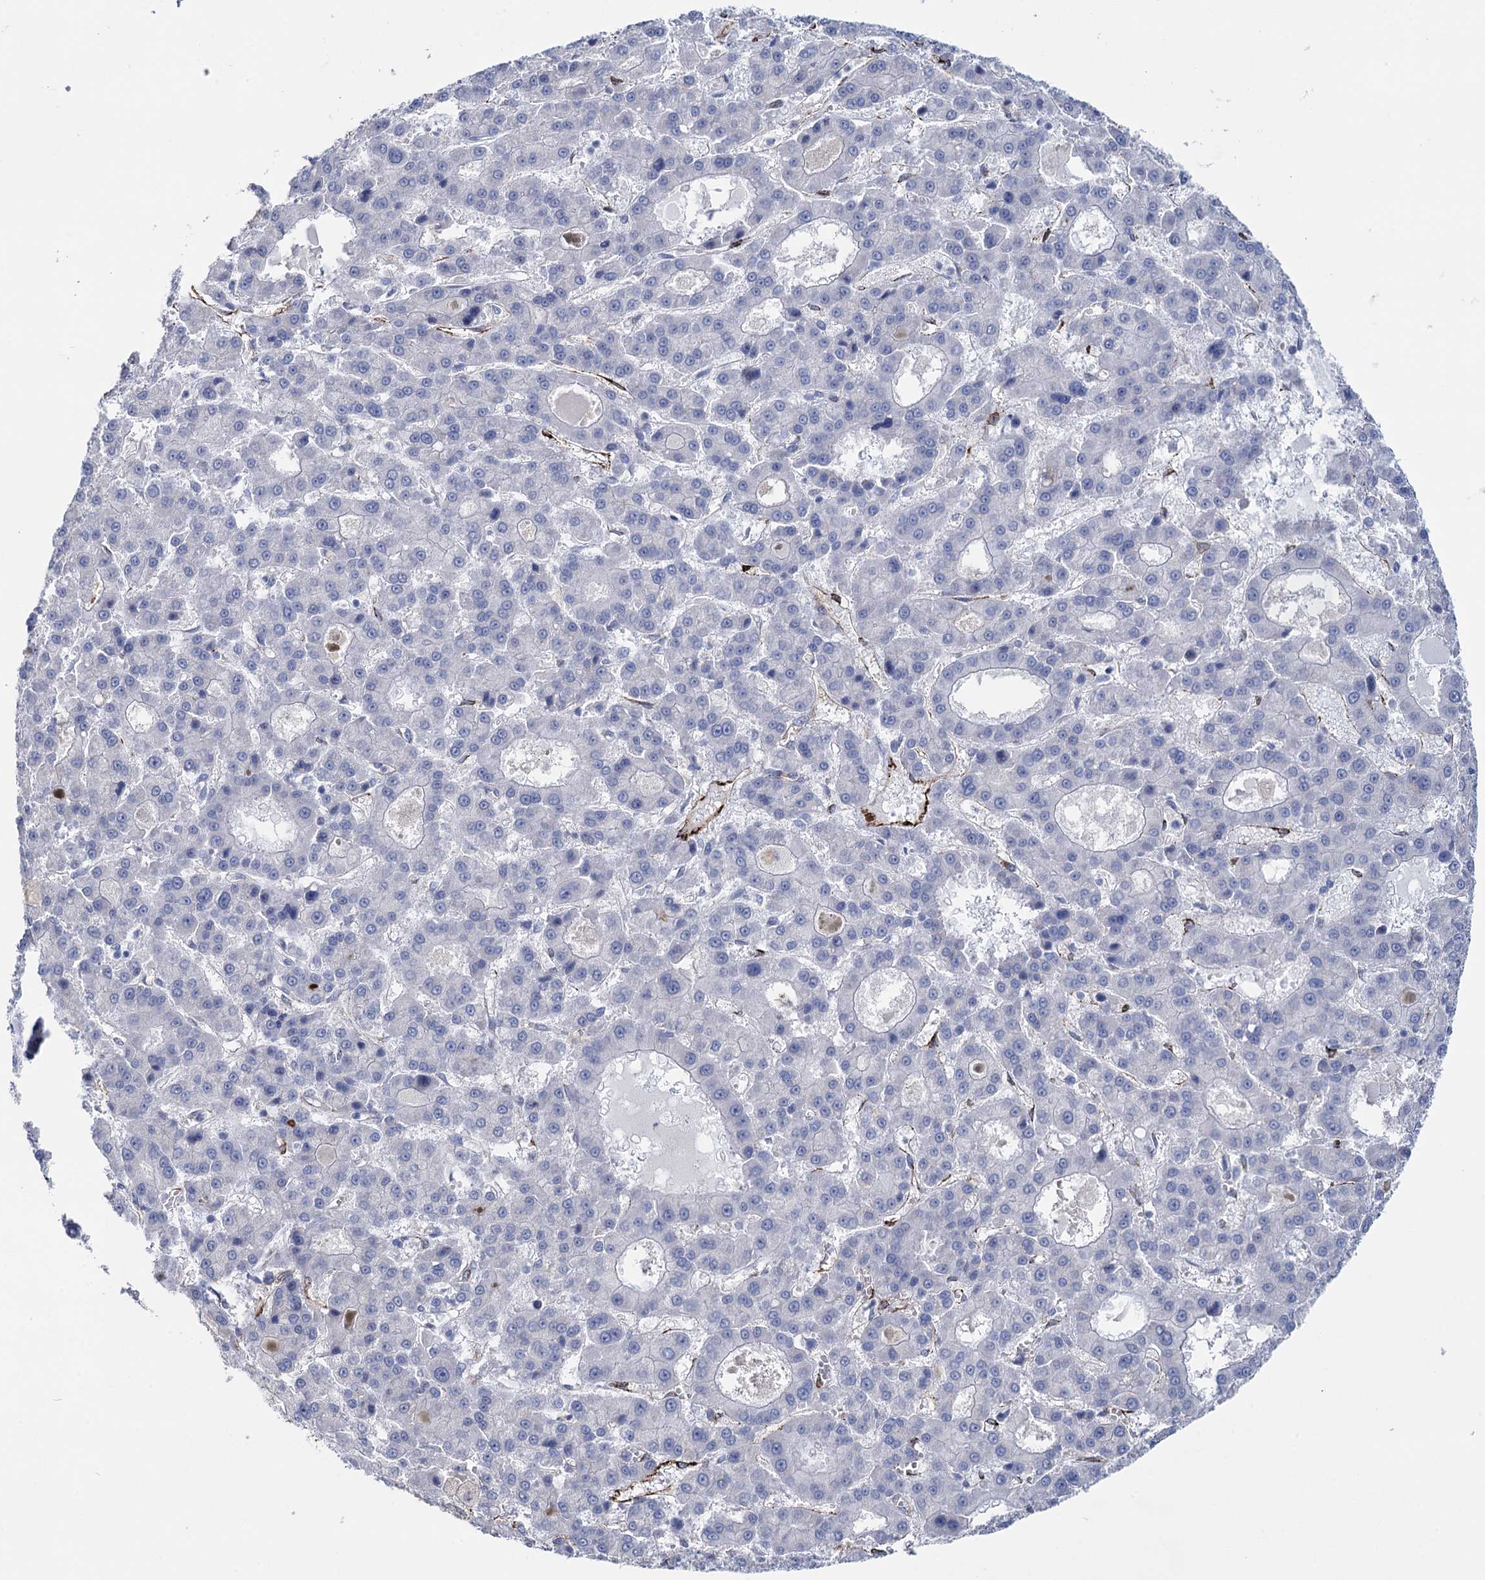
{"staining": {"intensity": "negative", "quantity": "none", "location": "none"}, "tissue": "liver cancer", "cell_type": "Tumor cells", "image_type": "cancer", "snomed": [{"axis": "morphology", "description": "Carcinoma, Hepatocellular, NOS"}, {"axis": "topography", "description": "Liver"}], "caption": "A high-resolution photomicrograph shows IHC staining of hepatocellular carcinoma (liver), which shows no significant expression in tumor cells.", "gene": "SNCG", "patient": {"sex": "male", "age": 70}}